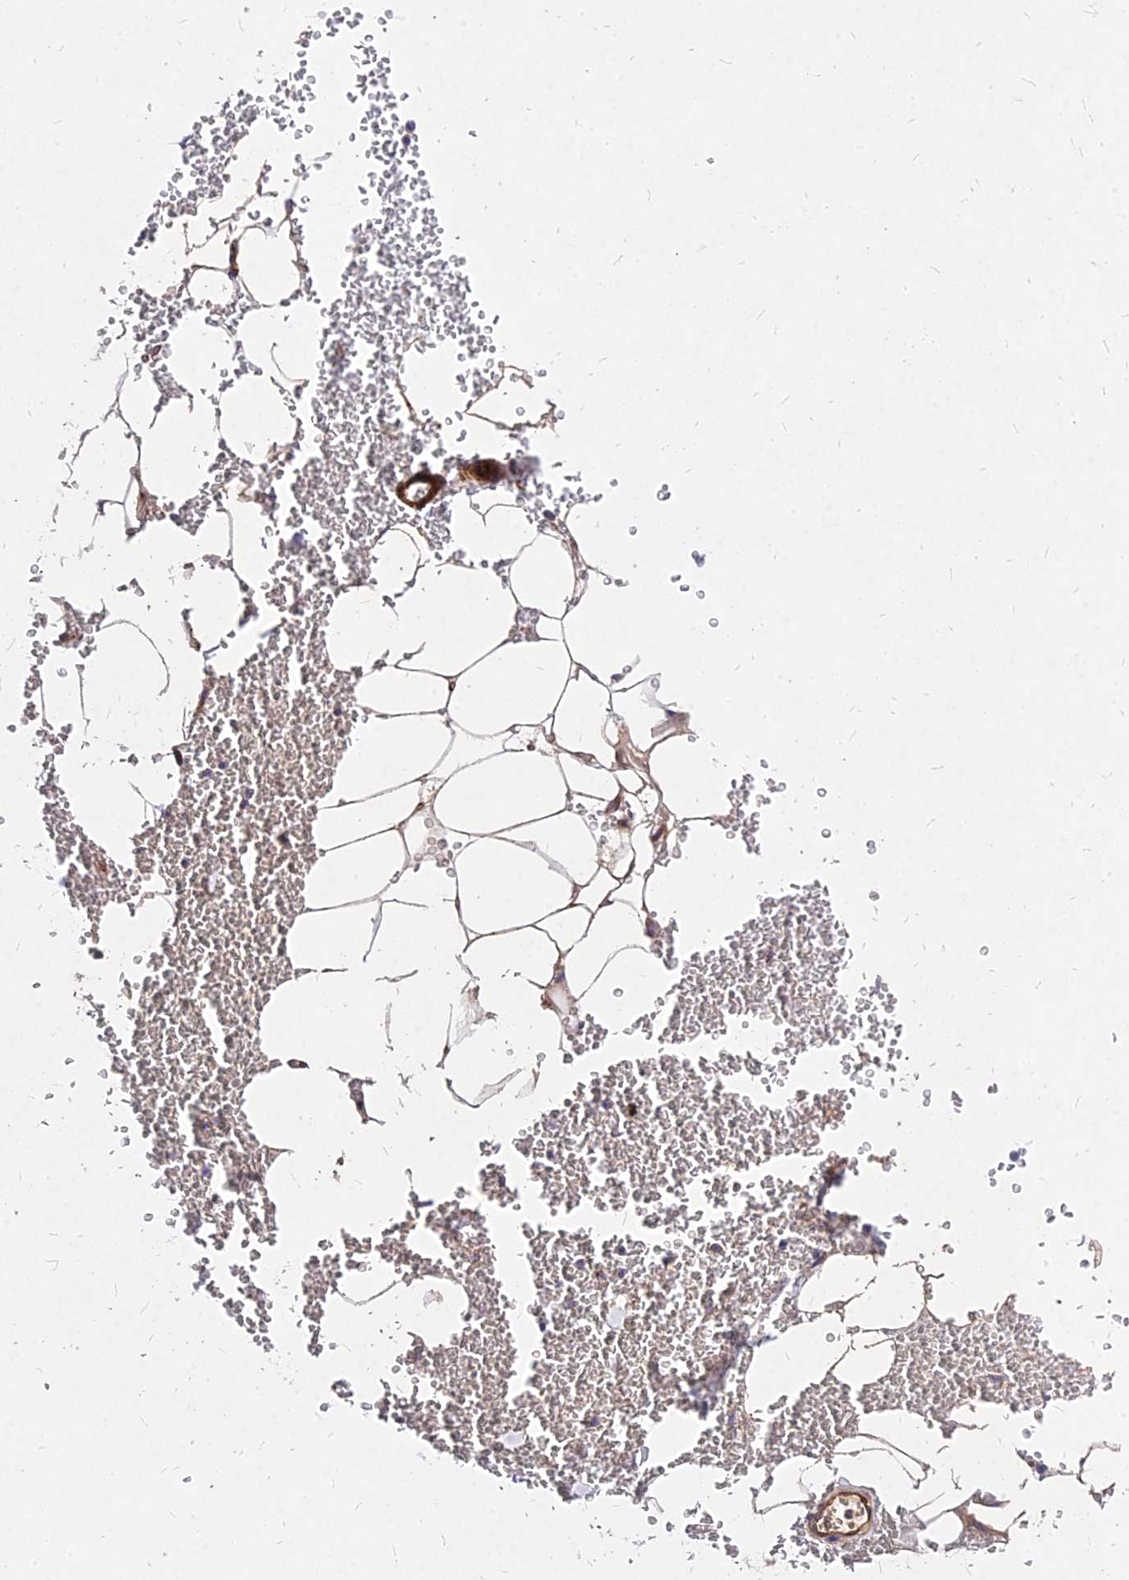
{"staining": {"intensity": "weak", "quantity": ">75%", "location": "cytoplasmic/membranous"}, "tissue": "adipose tissue", "cell_type": "Adipocytes", "image_type": "normal", "snomed": [{"axis": "morphology", "description": "Normal tissue, NOS"}, {"axis": "topography", "description": "Adipose tissue"}, {"axis": "topography", "description": "Peripheral nerve tissue"}], "caption": "Protein analysis of unremarkable adipose tissue shows weak cytoplasmic/membranous staining in approximately >75% of adipocytes.", "gene": "EFCC1", "patient": {"sex": "male", "age": 52}}